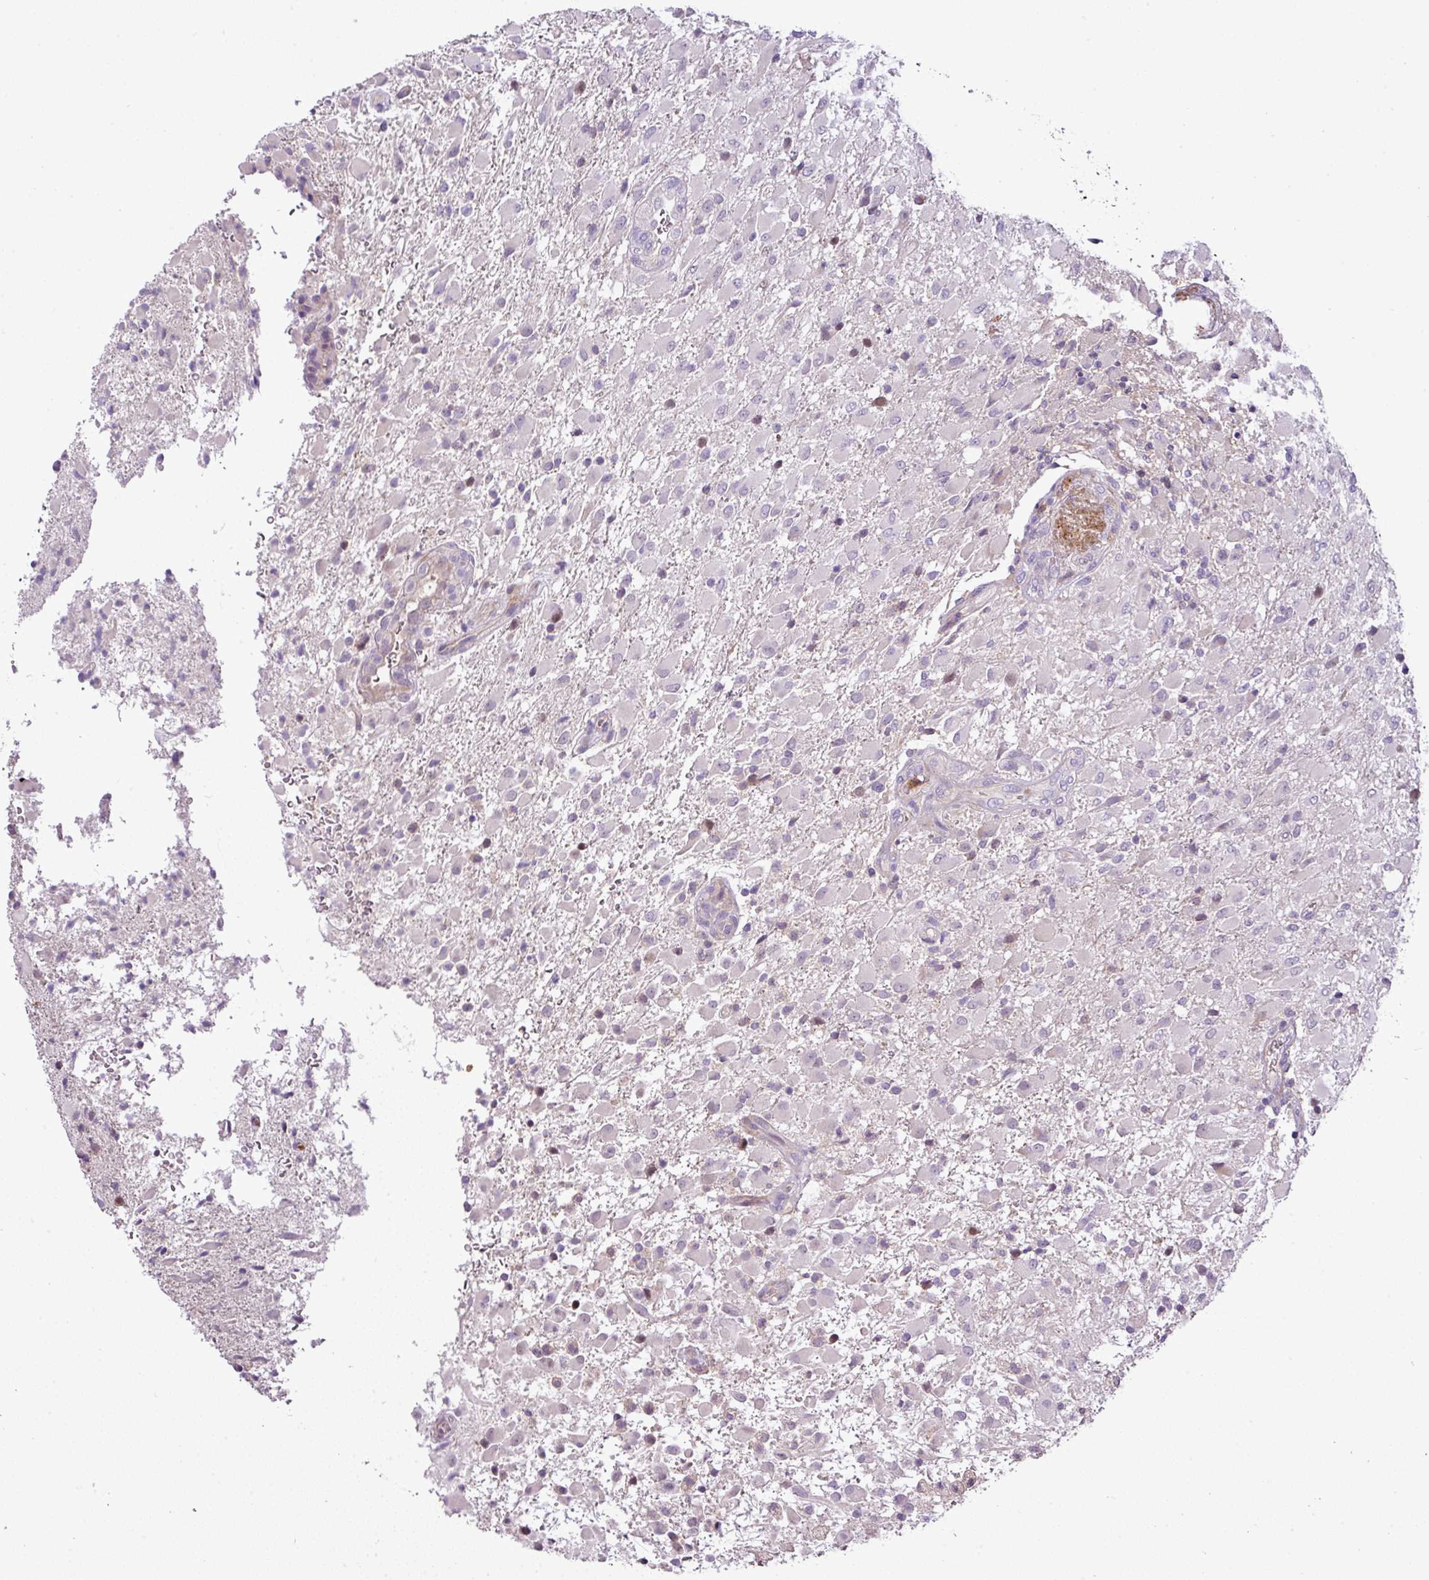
{"staining": {"intensity": "negative", "quantity": "none", "location": "none"}, "tissue": "glioma", "cell_type": "Tumor cells", "image_type": "cancer", "snomed": [{"axis": "morphology", "description": "Glioma, malignant, Low grade"}, {"axis": "topography", "description": "Brain"}], "caption": "Immunohistochemistry of human malignant glioma (low-grade) shows no positivity in tumor cells.", "gene": "NBEAL2", "patient": {"sex": "male", "age": 65}}